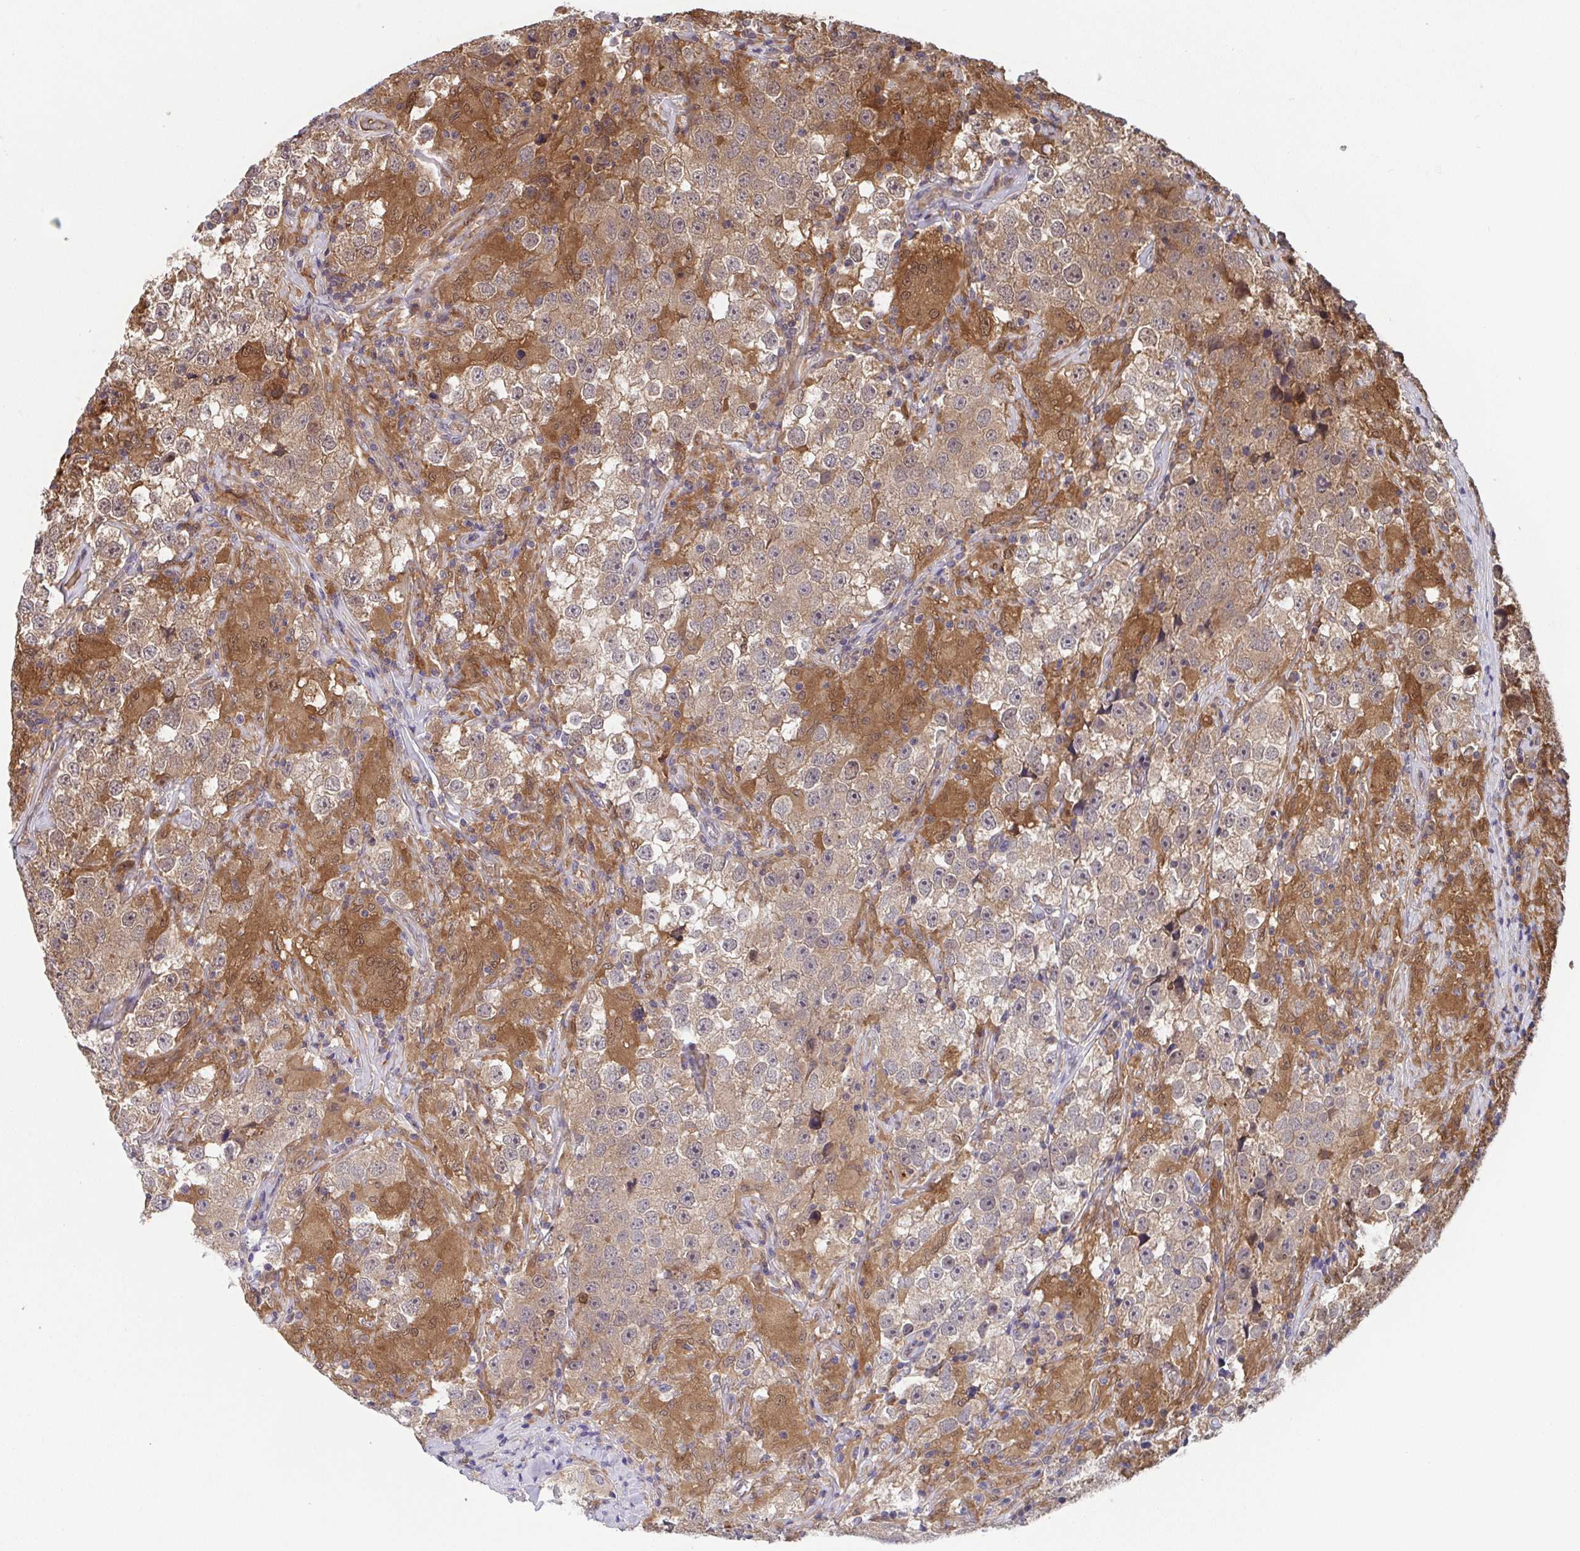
{"staining": {"intensity": "moderate", "quantity": ">75%", "location": "cytoplasmic/membranous"}, "tissue": "testis cancer", "cell_type": "Tumor cells", "image_type": "cancer", "snomed": [{"axis": "morphology", "description": "Seminoma, NOS"}, {"axis": "topography", "description": "Testis"}], "caption": "Human seminoma (testis) stained for a protein (brown) reveals moderate cytoplasmic/membranous positive positivity in approximately >75% of tumor cells.", "gene": "TIGAR", "patient": {"sex": "male", "age": 46}}